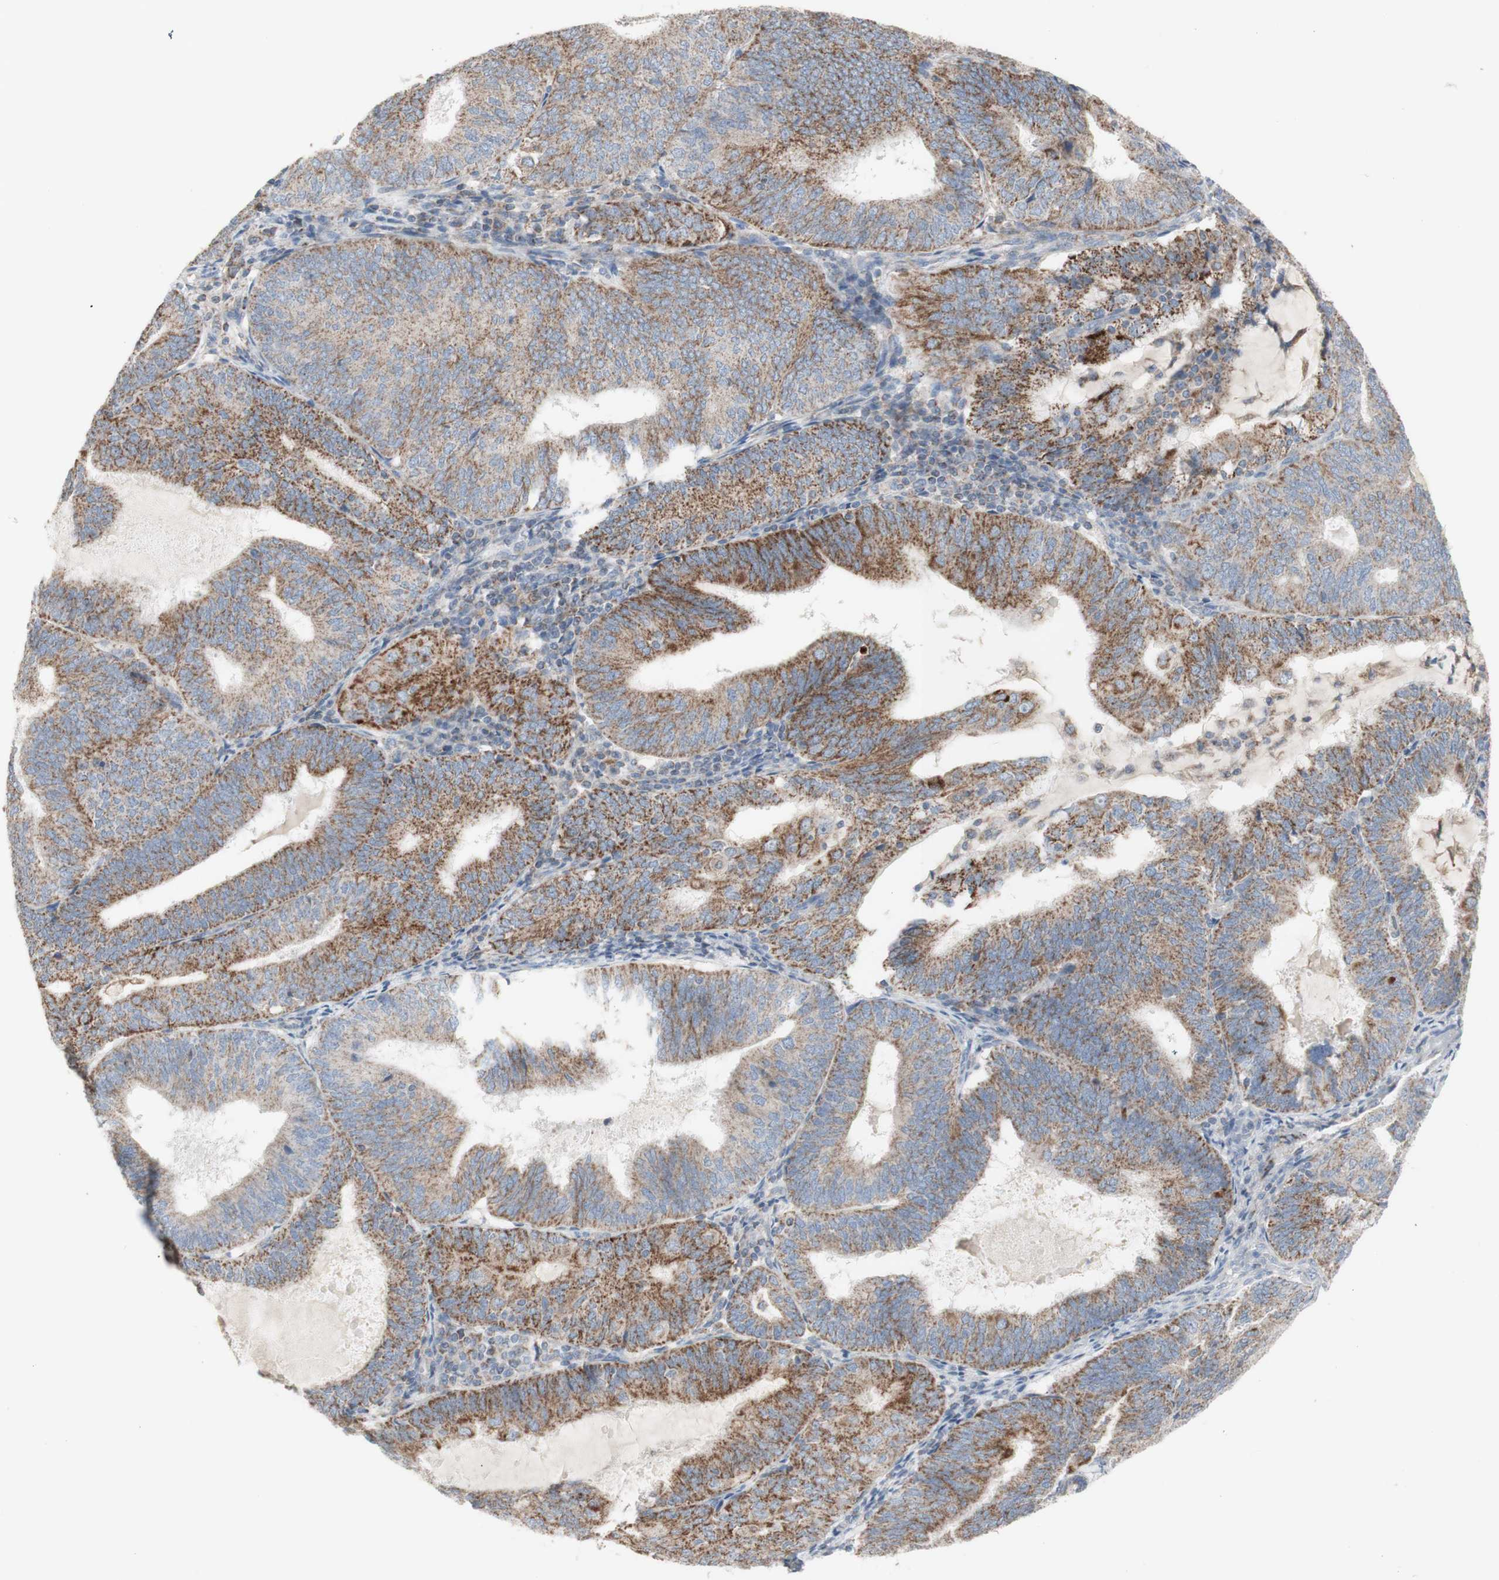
{"staining": {"intensity": "moderate", "quantity": ">75%", "location": "cytoplasmic/membranous"}, "tissue": "endometrial cancer", "cell_type": "Tumor cells", "image_type": "cancer", "snomed": [{"axis": "morphology", "description": "Adenocarcinoma, NOS"}, {"axis": "topography", "description": "Endometrium"}], "caption": "Moderate cytoplasmic/membranous protein staining is appreciated in about >75% of tumor cells in endometrial cancer. (IHC, brightfield microscopy, high magnification).", "gene": "CNTNAP1", "patient": {"sex": "female", "age": 81}}